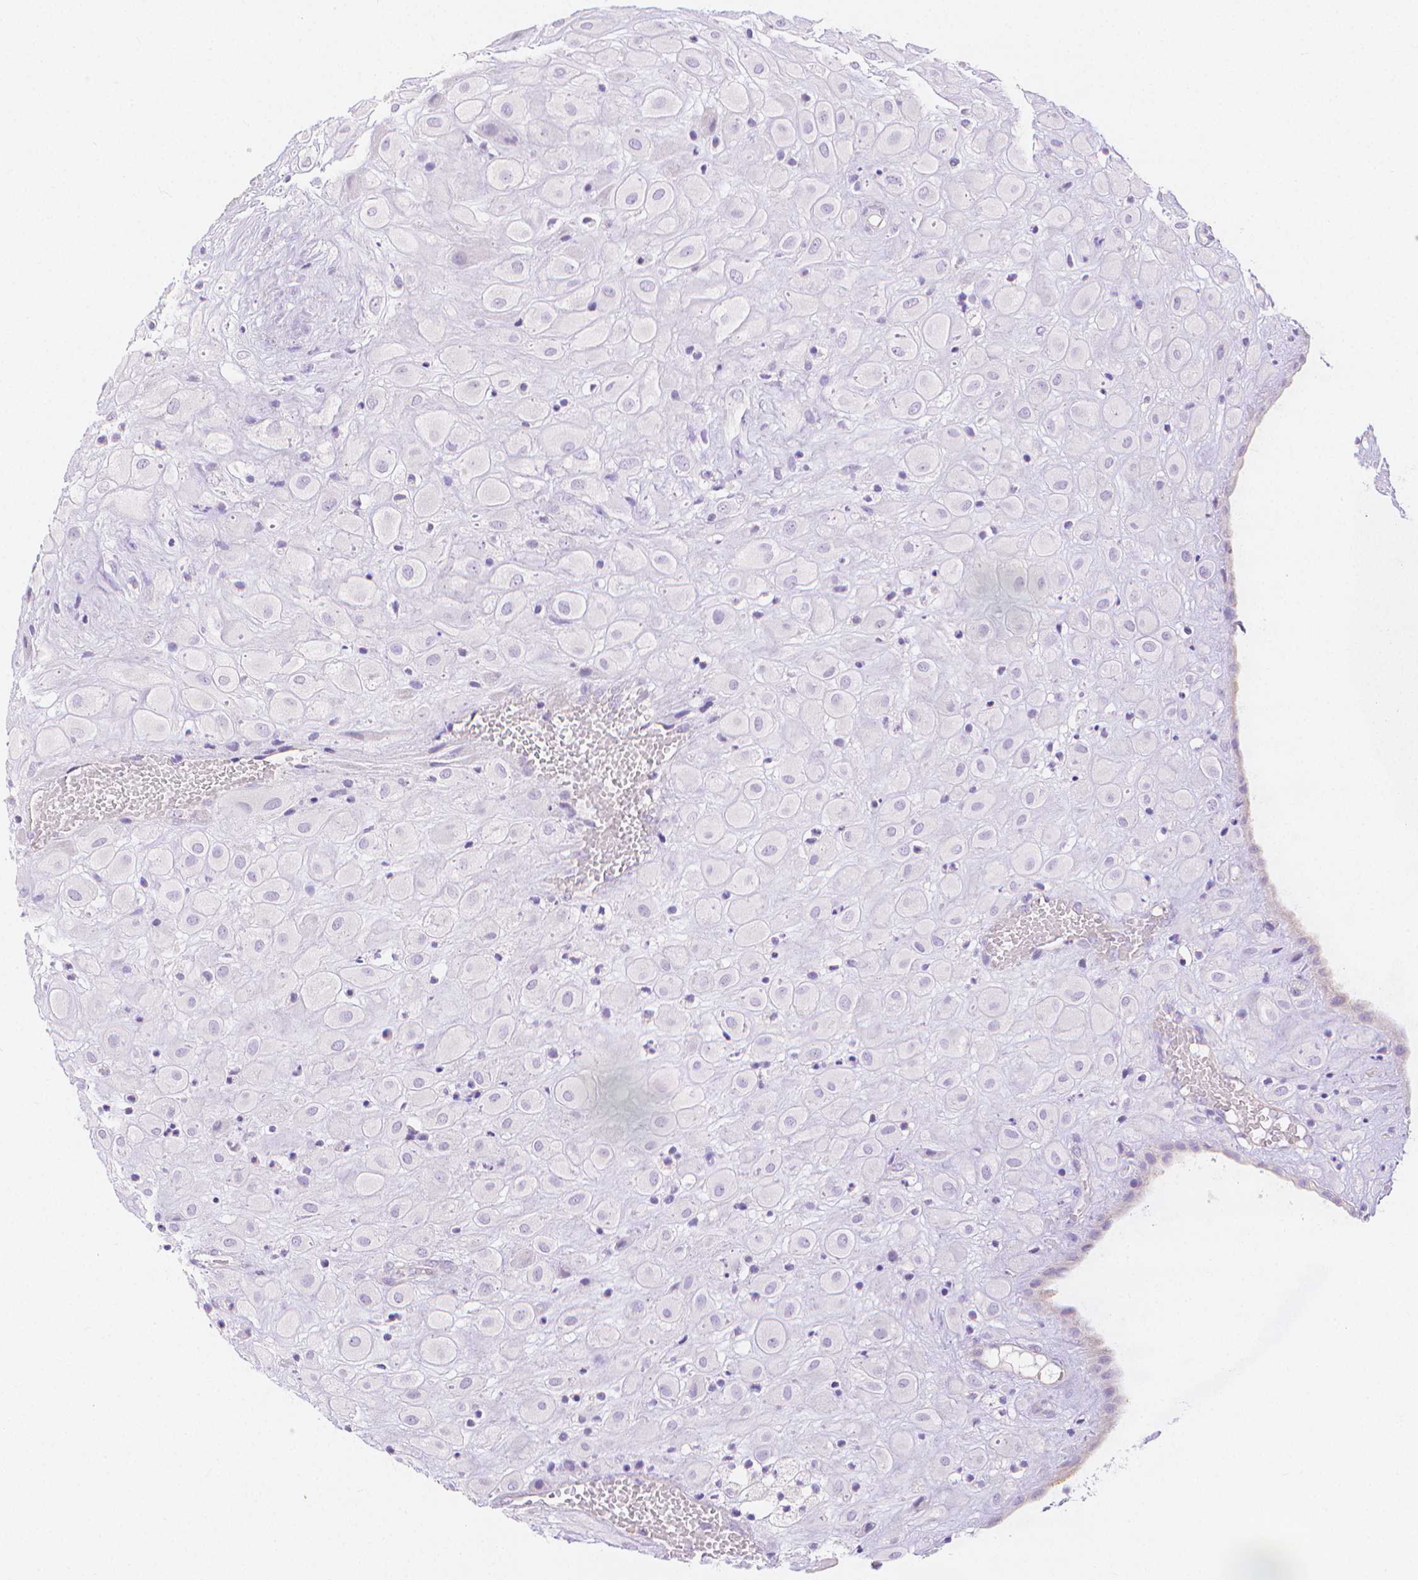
{"staining": {"intensity": "negative", "quantity": "none", "location": "none"}, "tissue": "placenta", "cell_type": "Decidual cells", "image_type": "normal", "snomed": [{"axis": "morphology", "description": "Normal tissue, NOS"}, {"axis": "topography", "description": "Placenta"}], "caption": "Normal placenta was stained to show a protein in brown. There is no significant positivity in decidual cells. Brightfield microscopy of immunohistochemistry (IHC) stained with DAB (3,3'-diaminobenzidine) (brown) and hematoxylin (blue), captured at high magnification.", "gene": "SLC27A5", "patient": {"sex": "female", "age": 24}}